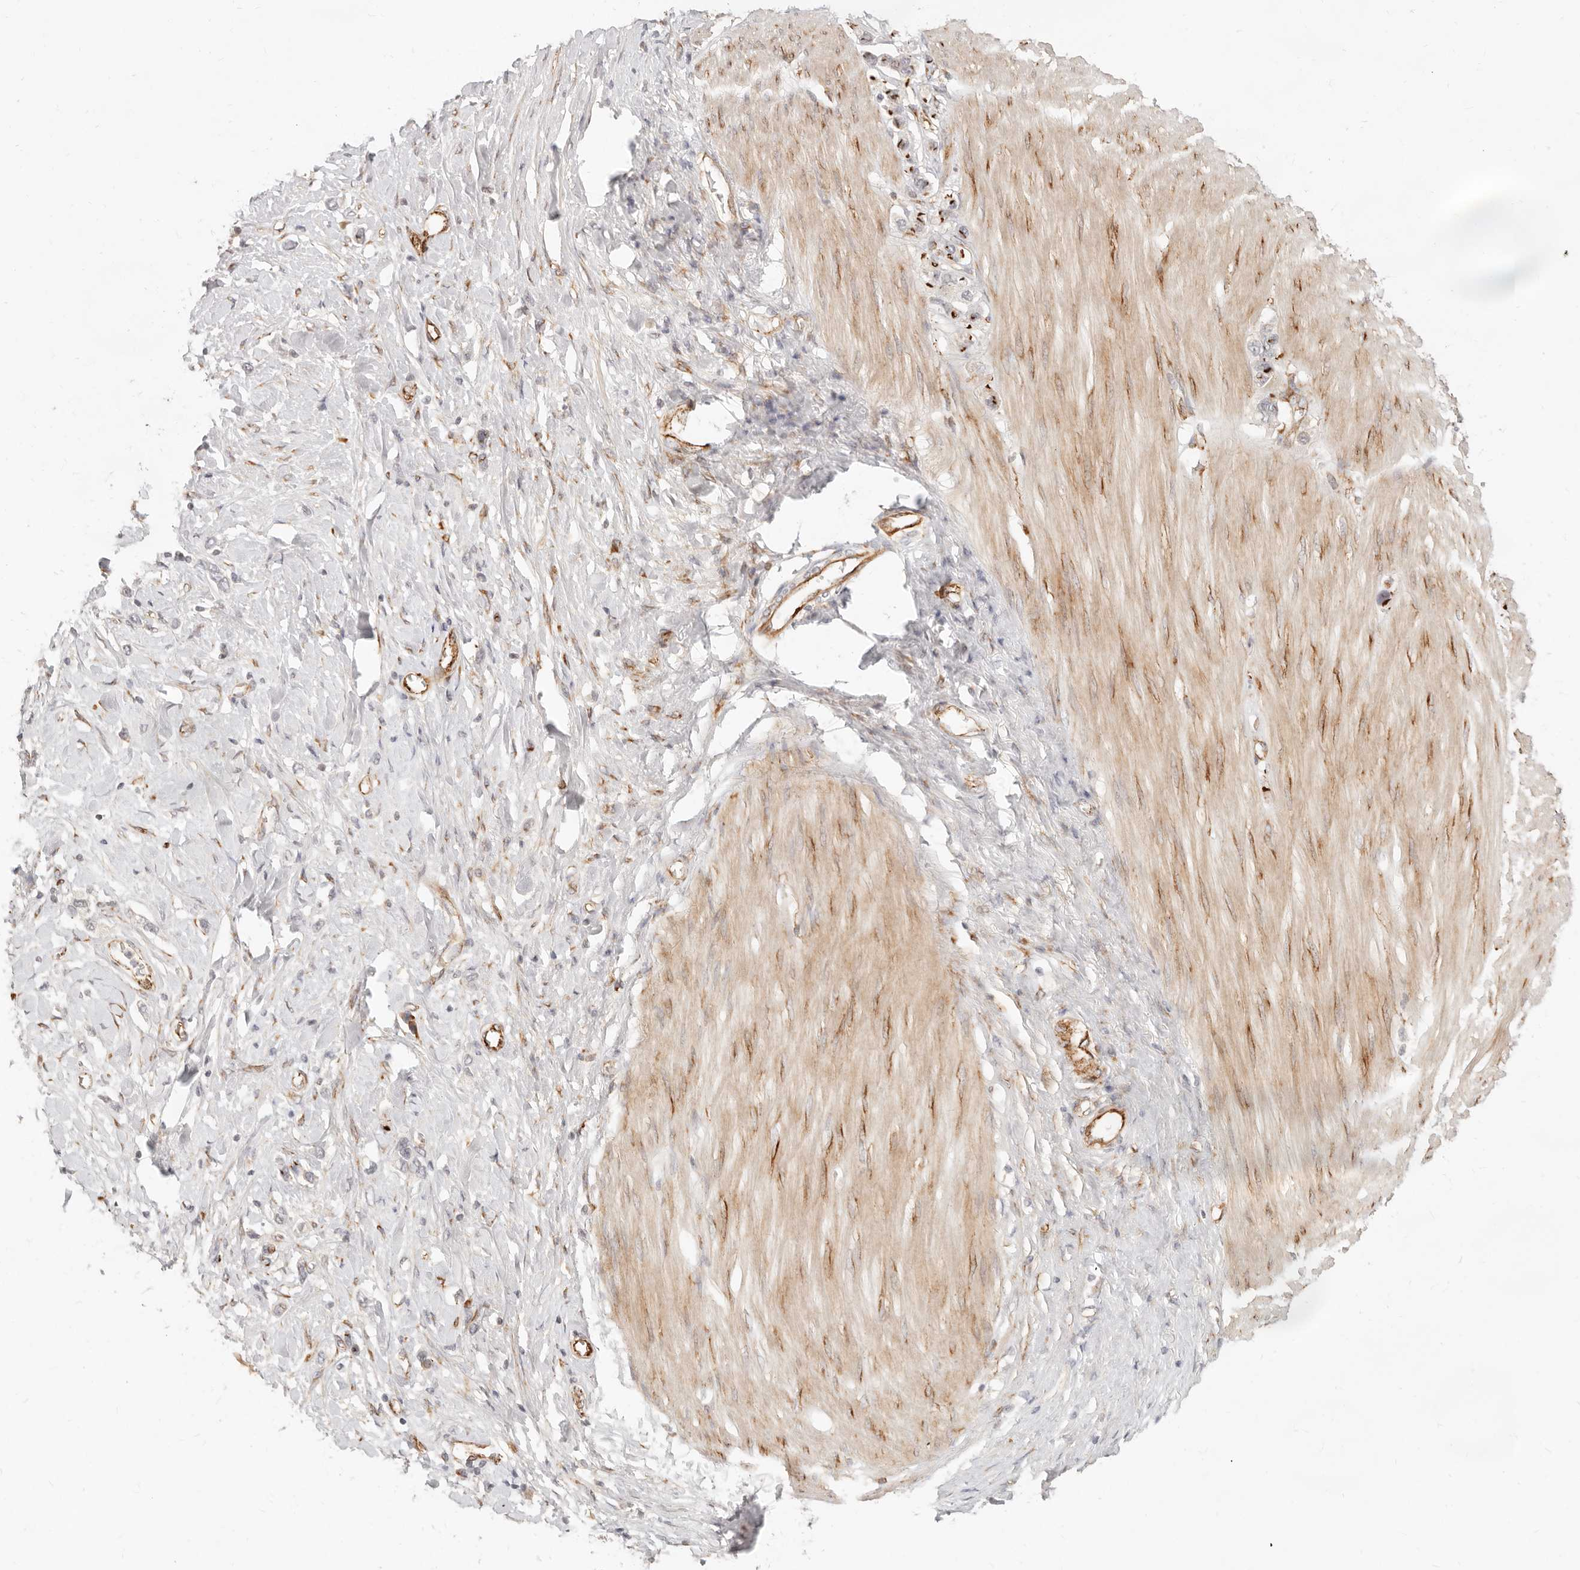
{"staining": {"intensity": "moderate", "quantity": "25%-75%", "location": "cytoplasmic/membranous,nuclear"}, "tissue": "stomach cancer", "cell_type": "Tumor cells", "image_type": "cancer", "snomed": [{"axis": "morphology", "description": "Adenocarcinoma, NOS"}, {"axis": "topography", "description": "Stomach"}], "caption": "This is a micrograph of immunohistochemistry staining of stomach adenocarcinoma, which shows moderate staining in the cytoplasmic/membranous and nuclear of tumor cells.", "gene": "SASS6", "patient": {"sex": "female", "age": 65}}